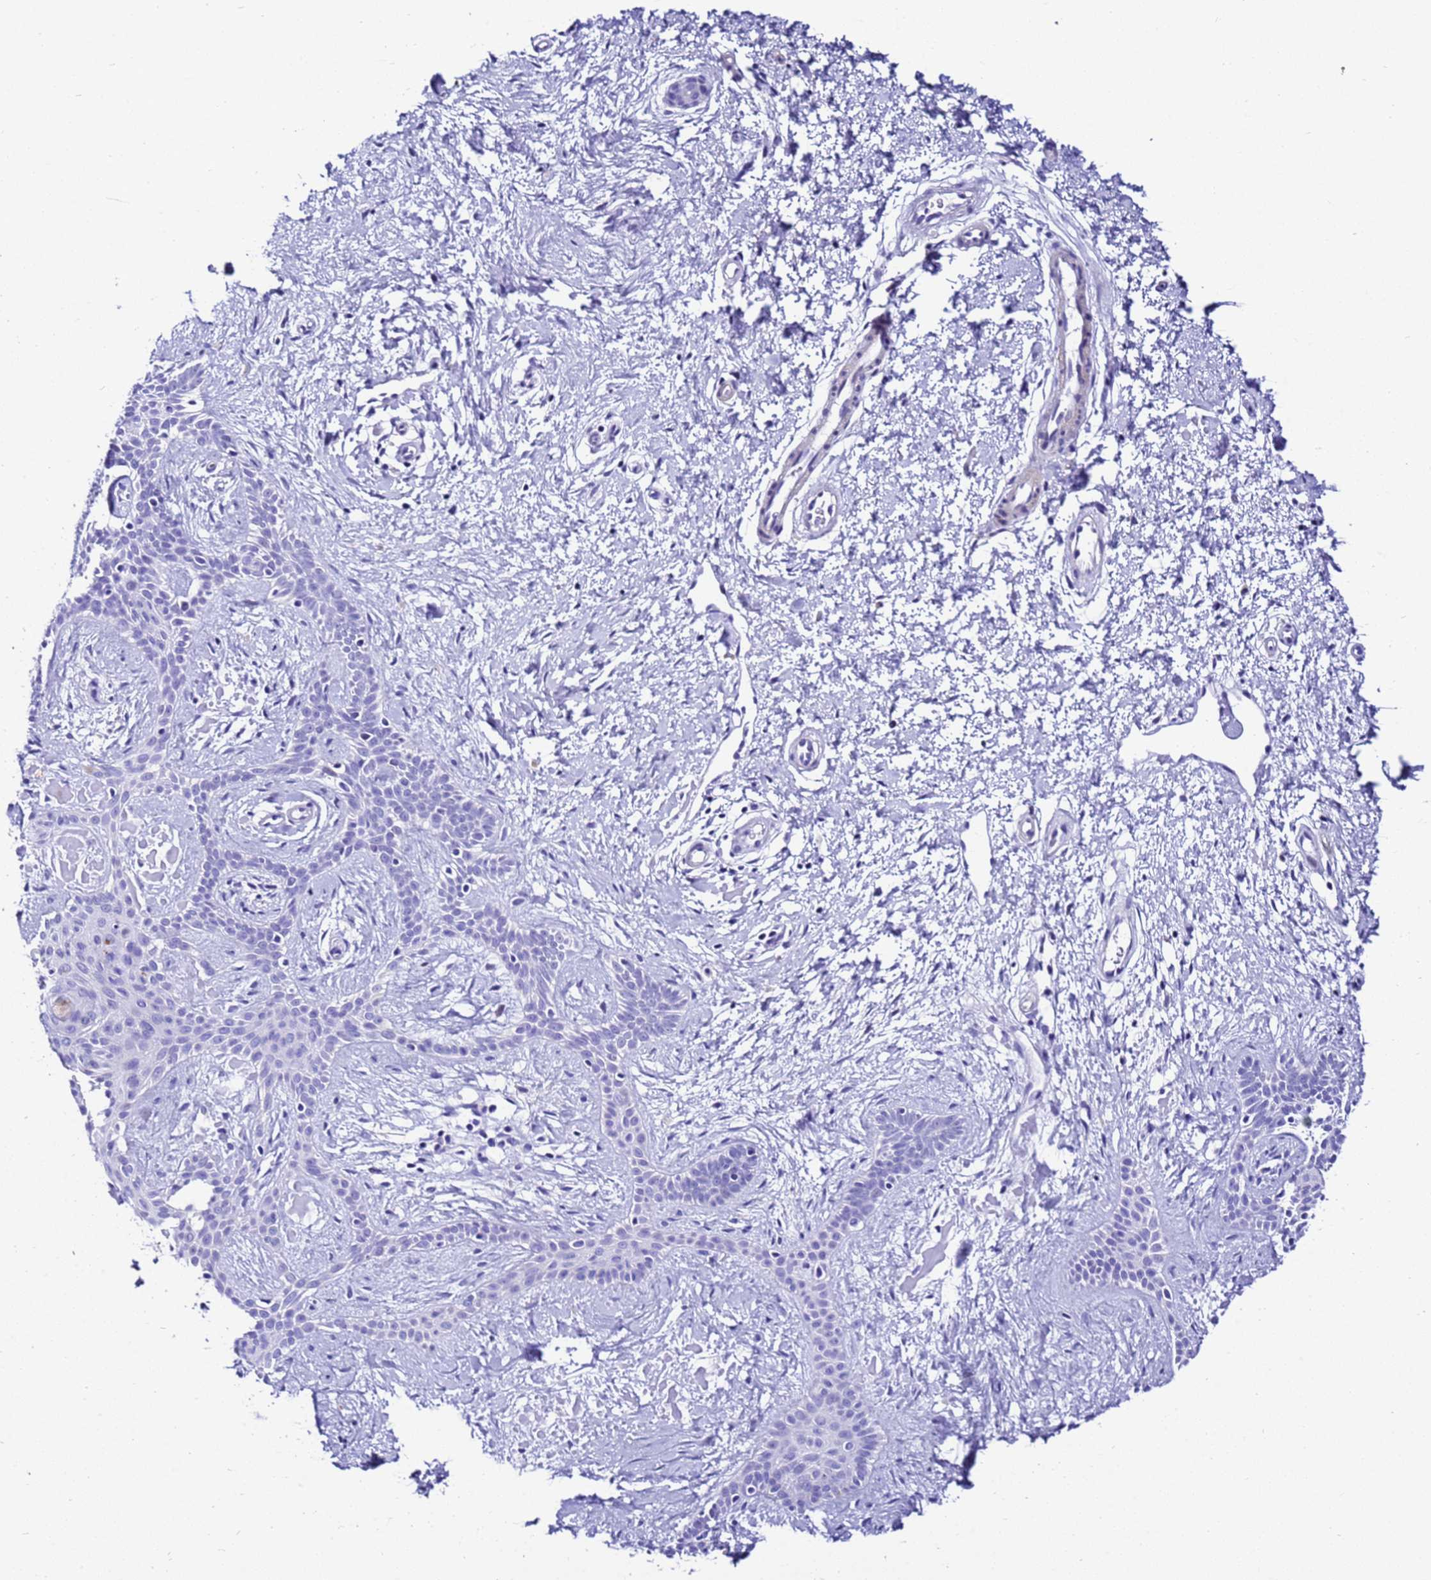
{"staining": {"intensity": "negative", "quantity": "none", "location": "none"}, "tissue": "skin cancer", "cell_type": "Tumor cells", "image_type": "cancer", "snomed": [{"axis": "morphology", "description": "Basal cell carcinoma"}, {"axis": "topography", "description": "Skin"}], "caption": "Basal cell carcinoma (skin) was stained to show a protein in brown. There is no significant staining in tumor cells.", "gene": "ZNF417", "patient": {"sex": "male", "age": 78}}